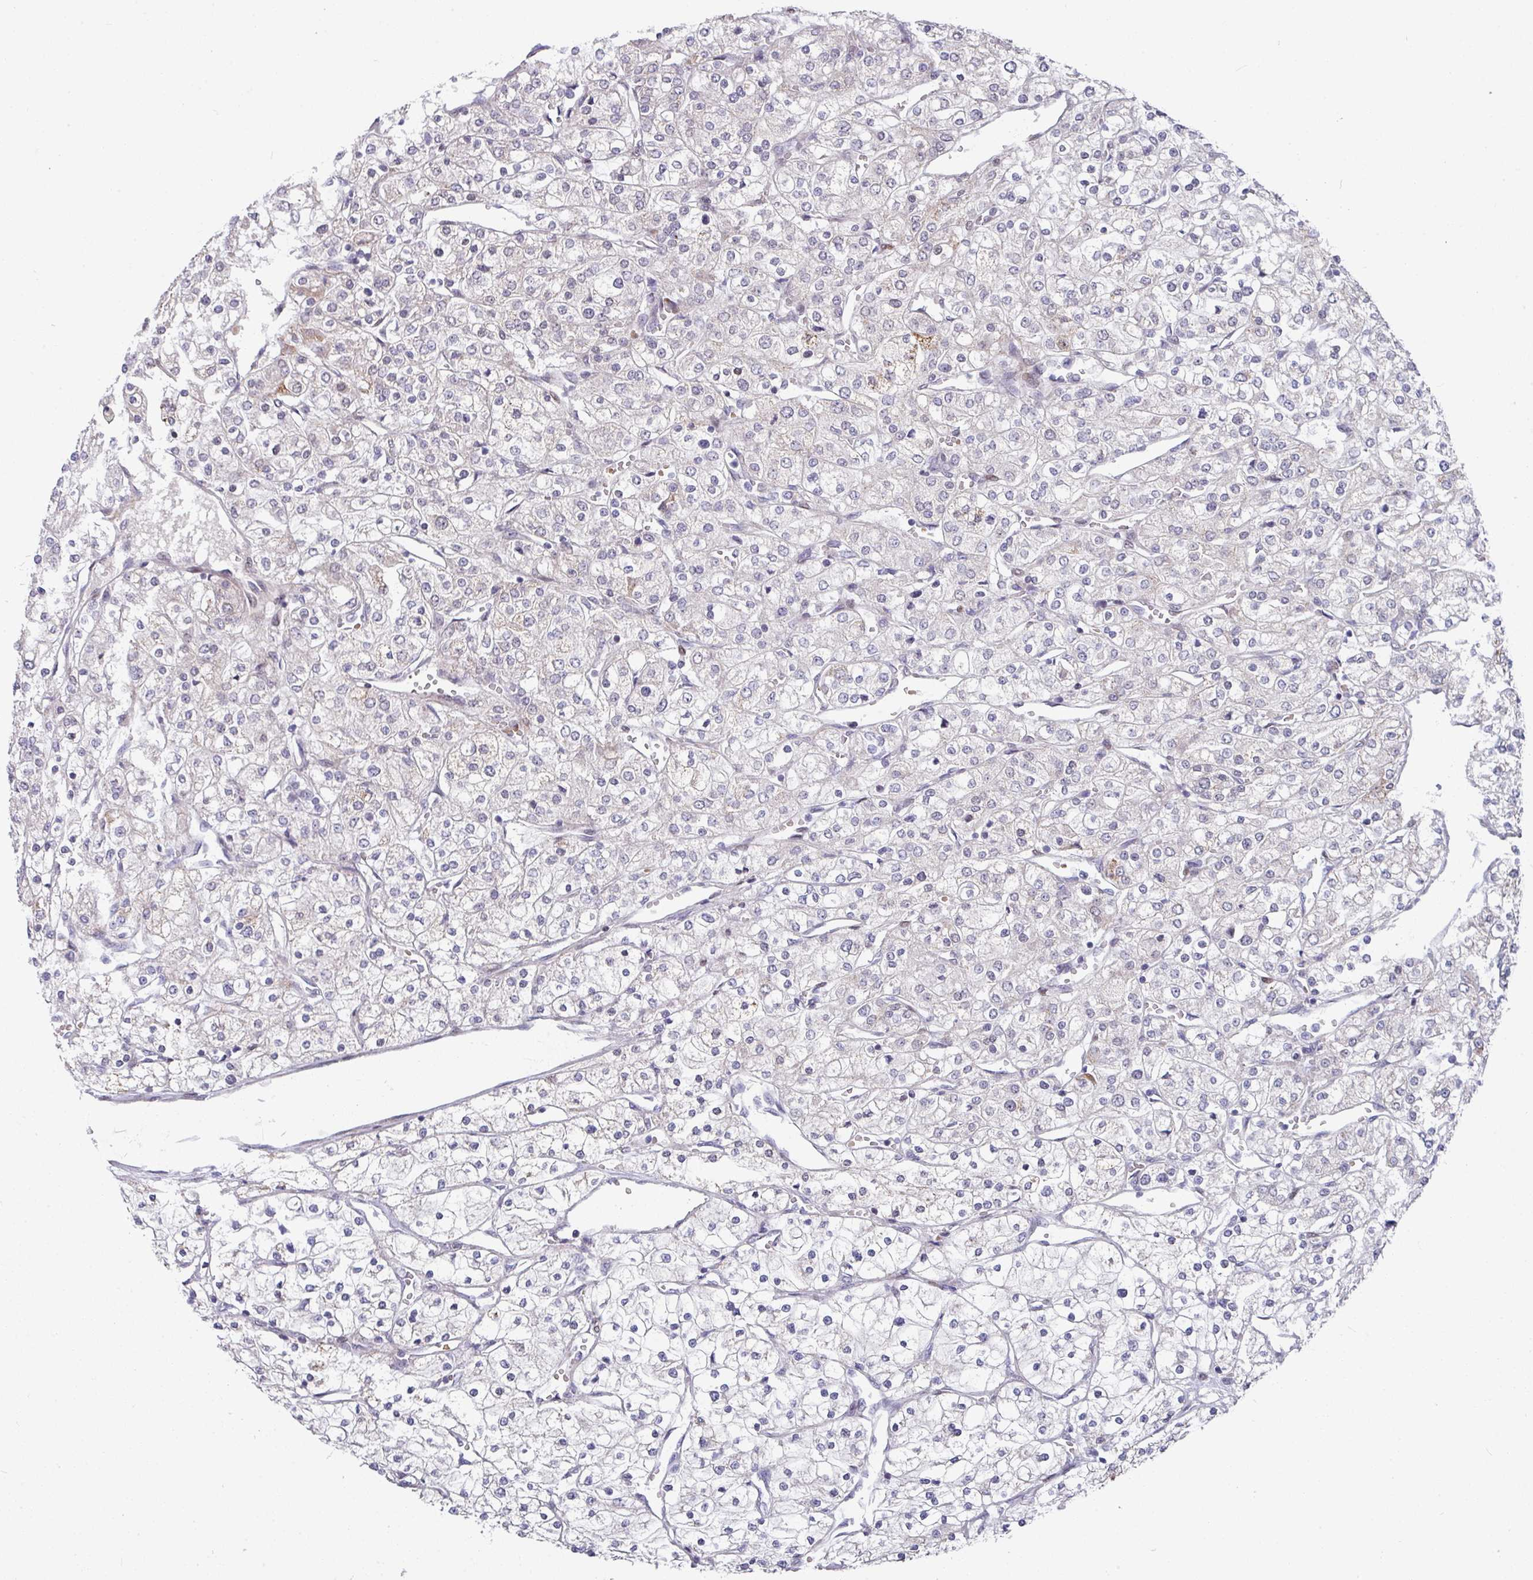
{"staining": {"intensity": "negative", "quantity": "none", "location": "none"}, "tissue": "renal cancer", "cell_type": "Tumor cells", "image_type": "cancer", "snomed": [{"axis": "morphology", "description": "Adenocarcinoma, NOS"}, {"axis": "topography", "description": "Kidney"}], "caption": "High power microscopy image of an immunohistochemistry image of renal cancer (adenocarcinoma), revealing no significant expression in tumor cells.", "gene": "CBX7", "patient": {"sex": "male", "age": 80}}